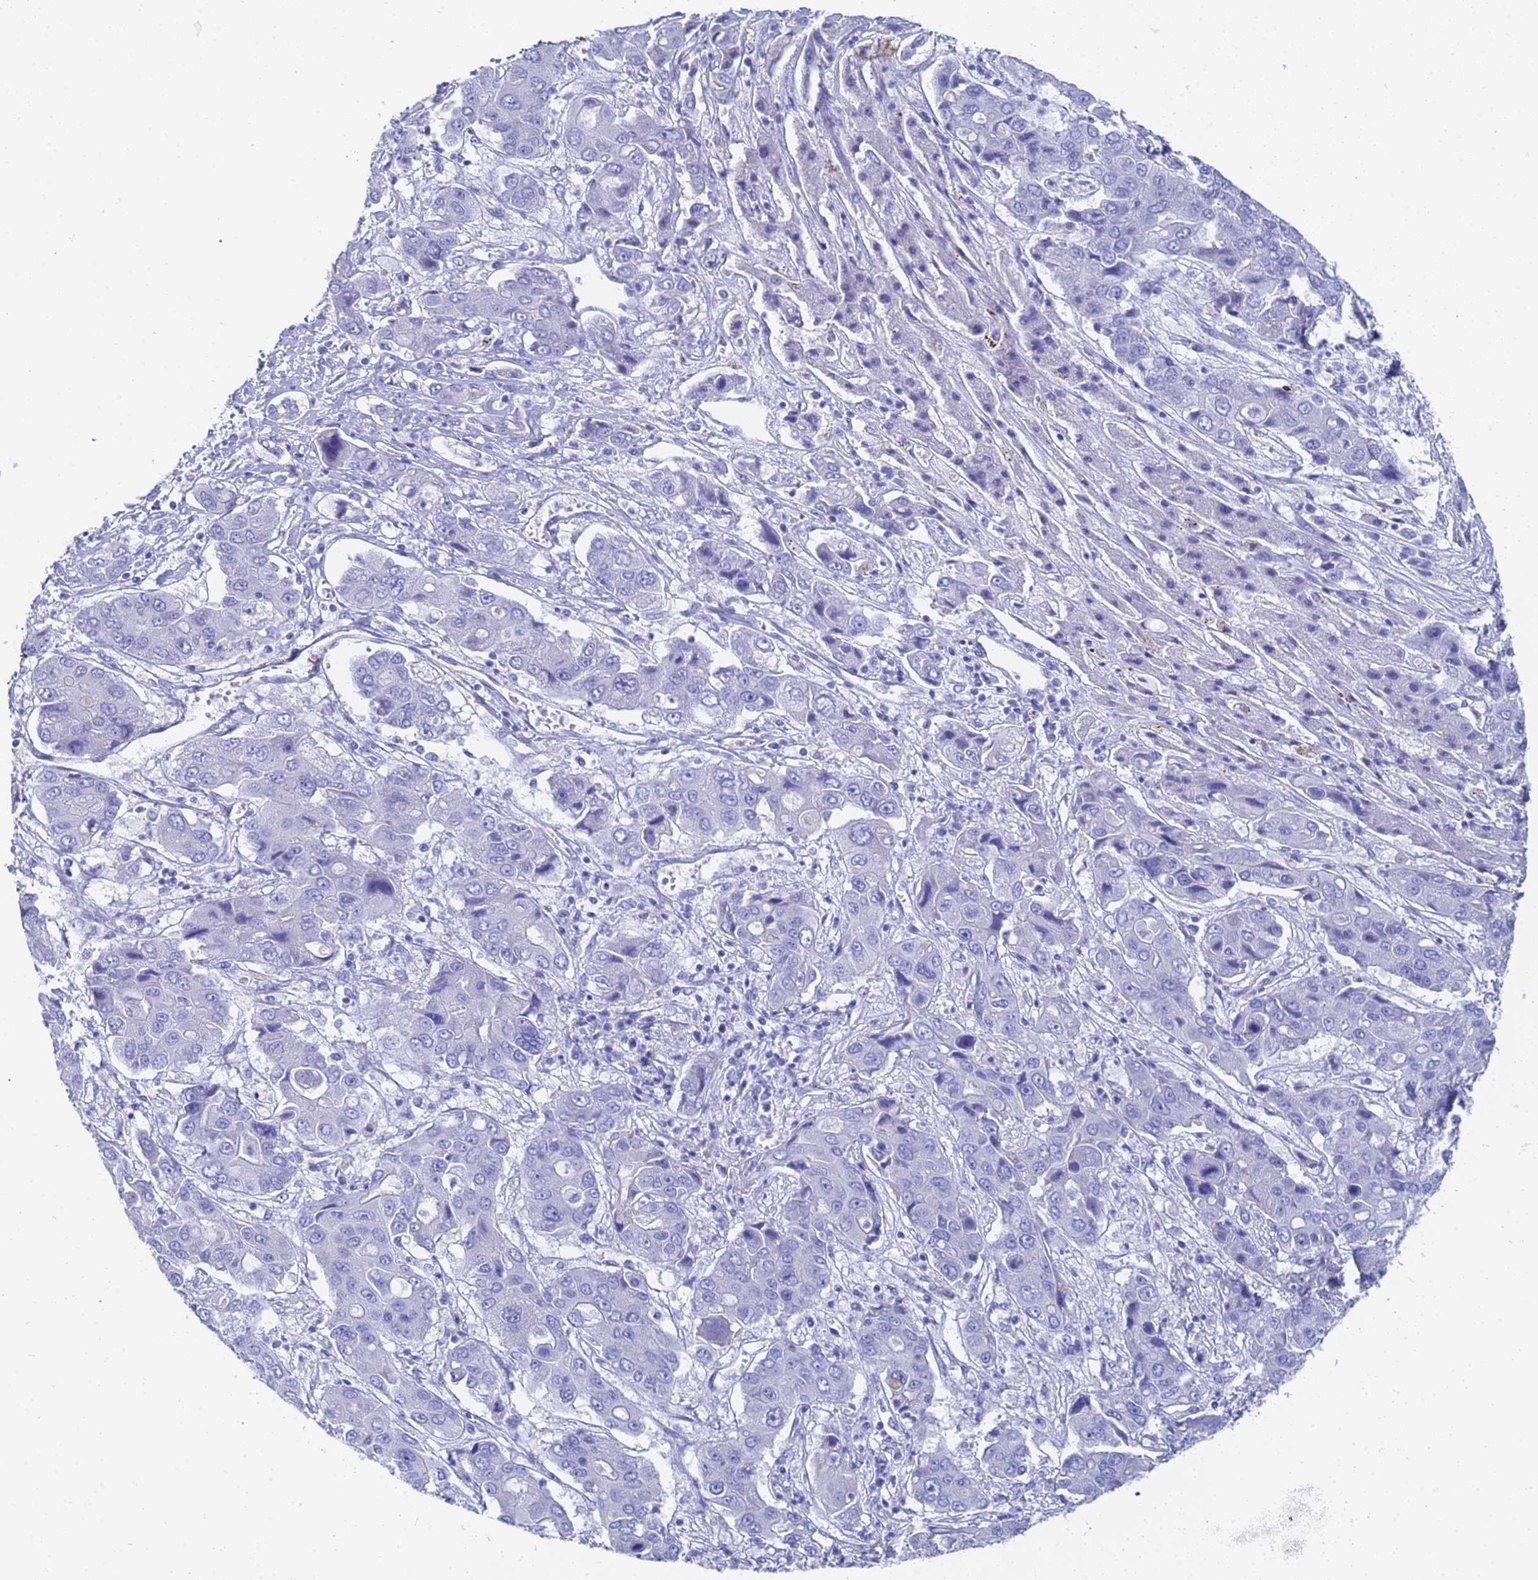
{"staining": {"intensity": "negative", "quantity": "none", "location": "none"}, "tissue": "liver cancer", "cell_type": "Tumor cells", "image_type": "cancer", "snomed": [{"axis": "morphology", "description": "Cholangiocarcinoma"}, {"axis": "topography", "description": "Liver"}], "caption": "Immunohistochemistry (IHC) of human liver cancer (cholangiocarcinoma) displays no positivity in tumor cells.", "gene": "TUBB1", "patient": {"sex": "male", "age": 67}}